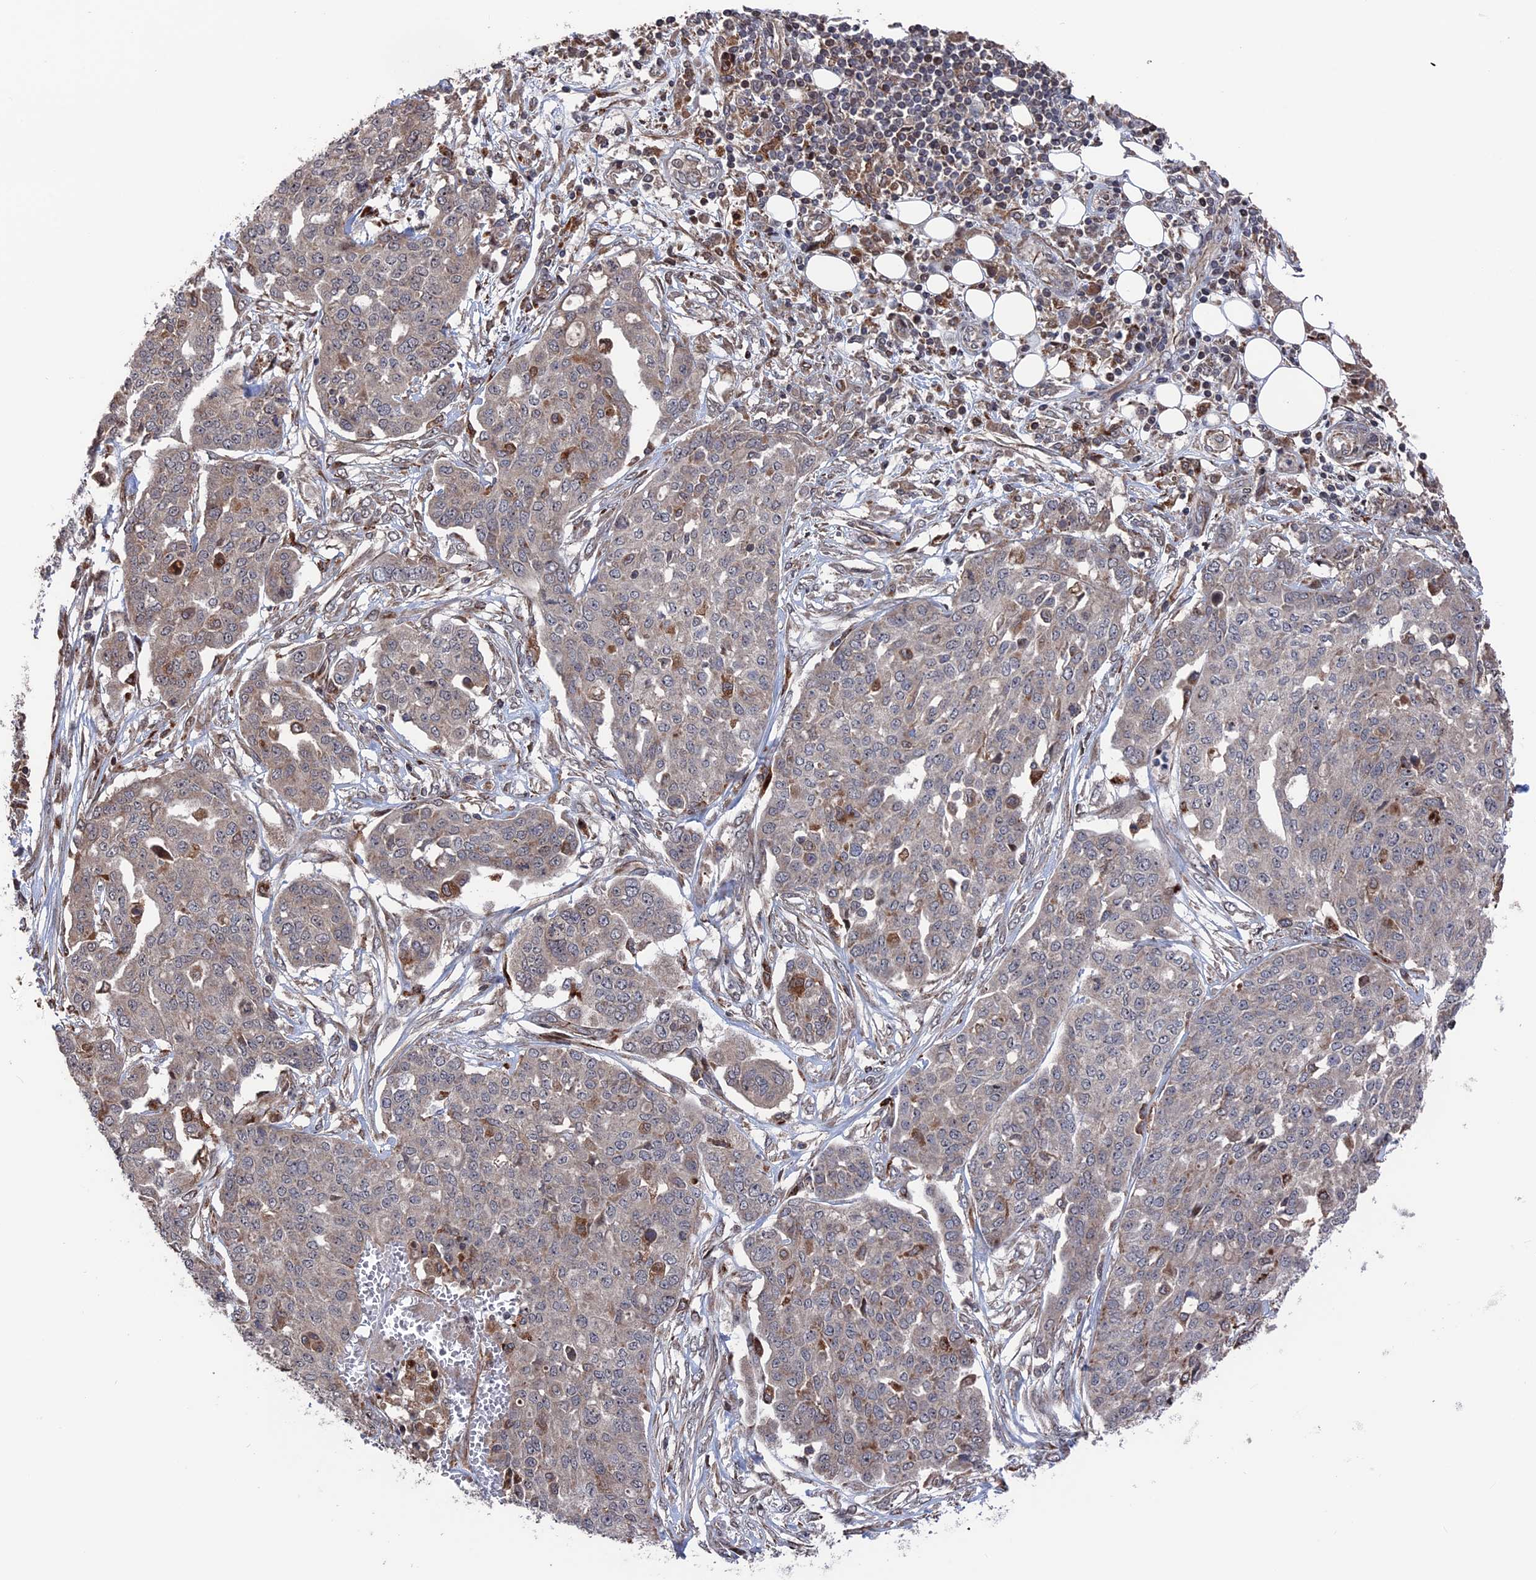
{"staining": {"intensity": "moderate", "quantity": "<25%", "location": "cytoplasmic/membranous"}, "tissue": "ovarian cancer", "cell_type": "Tumor cells", "image_type": "cancer", "snomed": [{"axis": "morphology", "description": "Cystadenocarcinoma, serous, NOS"}, {"axis": "topography", "description": "Soft tissue"}, {"axis": "topography", "description": "Ovary"}], "caption": "Human ovarian serous cystadenocarcinoma stained for a protein (brown) displays moderate cytoplasmic/membranous positive positivity in about <25% of tumor cells.", "gene": "PLA2G15", "patient": {"sex": "female", "age": 57}}